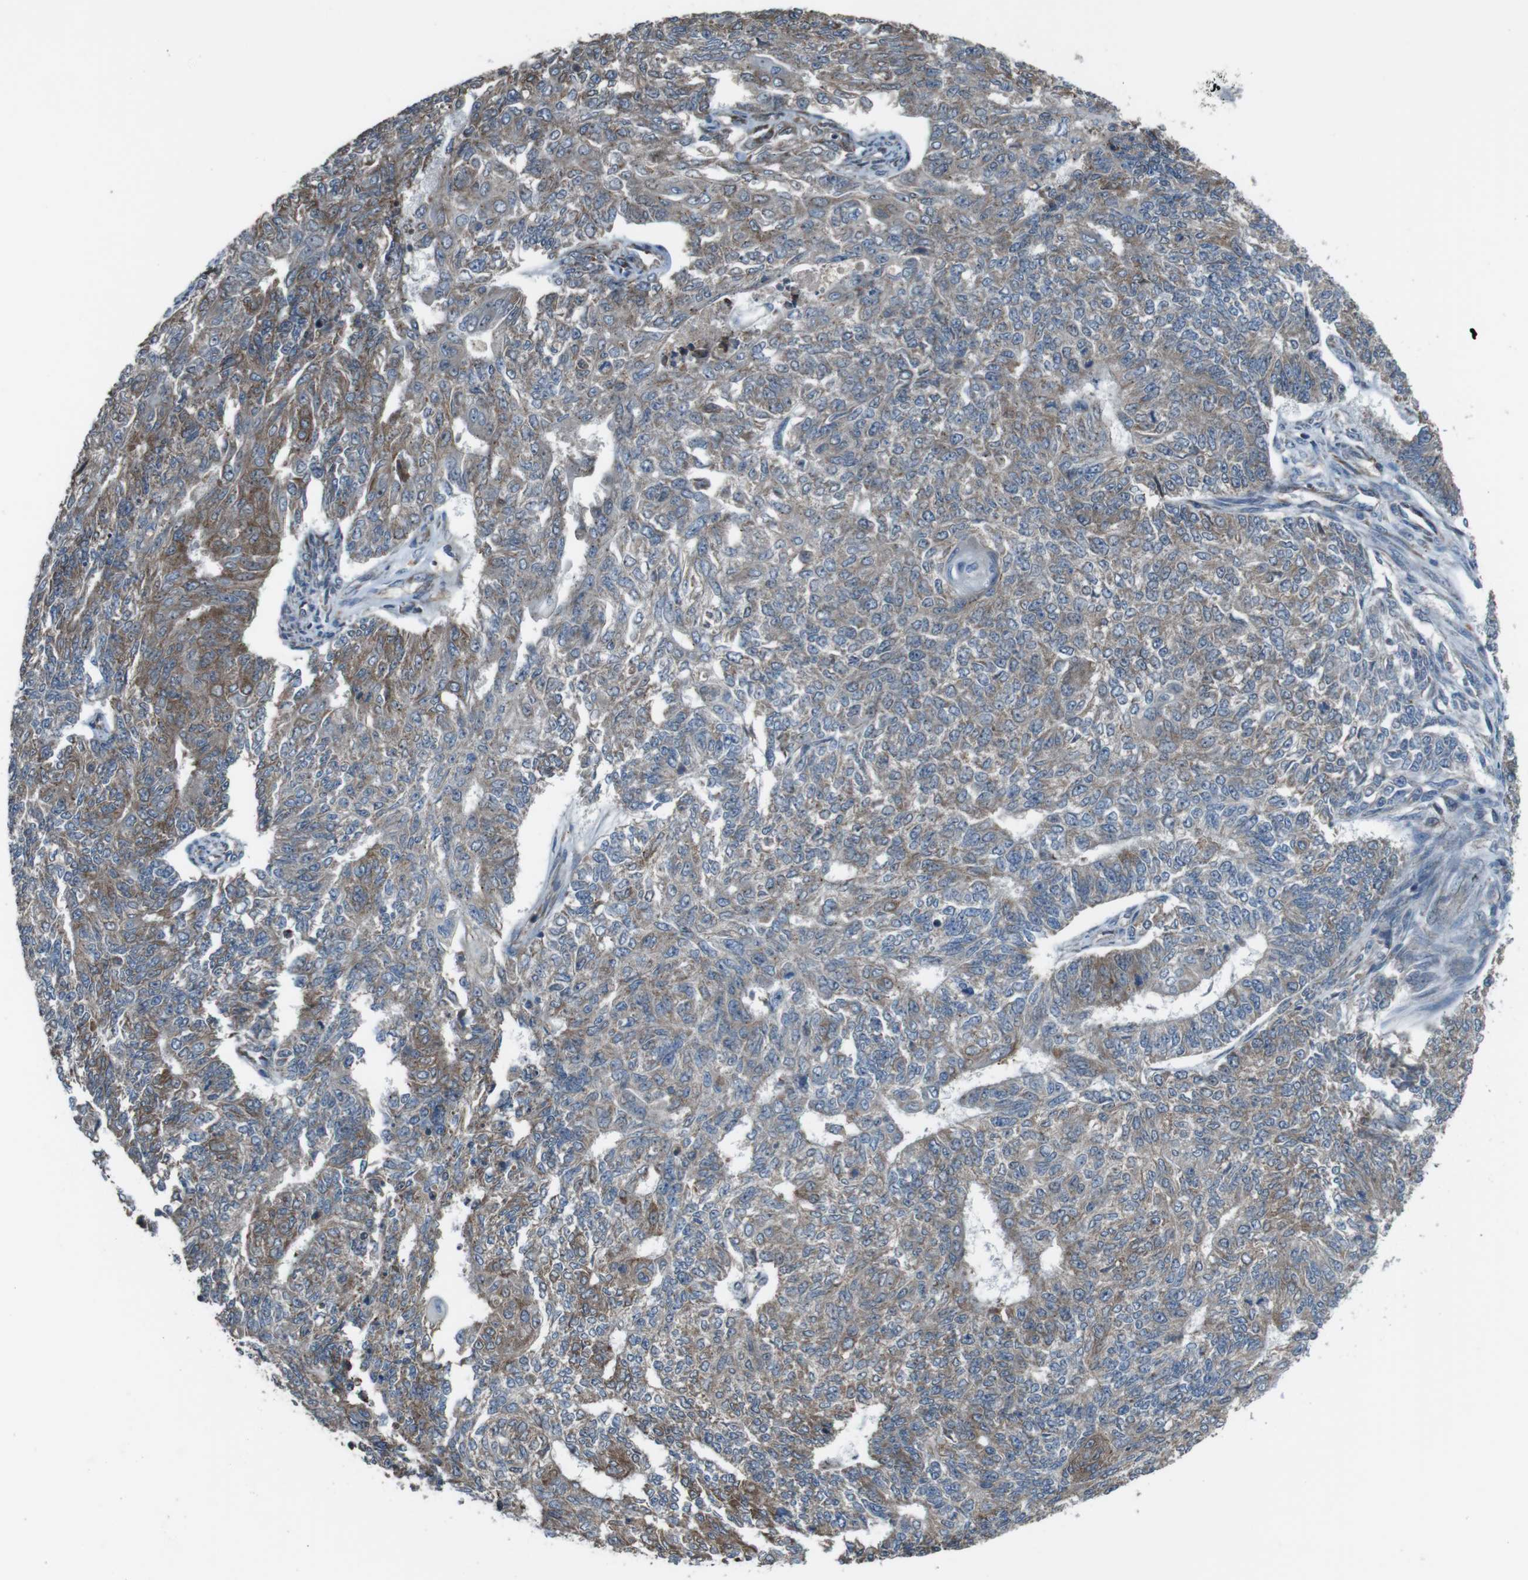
{"staining": {"intensity": "weak", "quantity": ">75%", "location": "cytoplasmic/membranous"}, "tissue": "endometrial cancer", "cell_type": "Tumor cells", "image_type": "cancer", "snomed": [{"axis": "morphology", "description": "Adenocarcinoma, NOS"}, {"axis": "topography", "description": "Endometrium"}], "caption": "Immunohistochemical staining of endometrial adenocarcinoma shows weak cytoplasmic/membranous protein staining in about >75% of tumor cells.", "gene": "GIMAP8", "patient": {"sex": "female", "age": 32}}